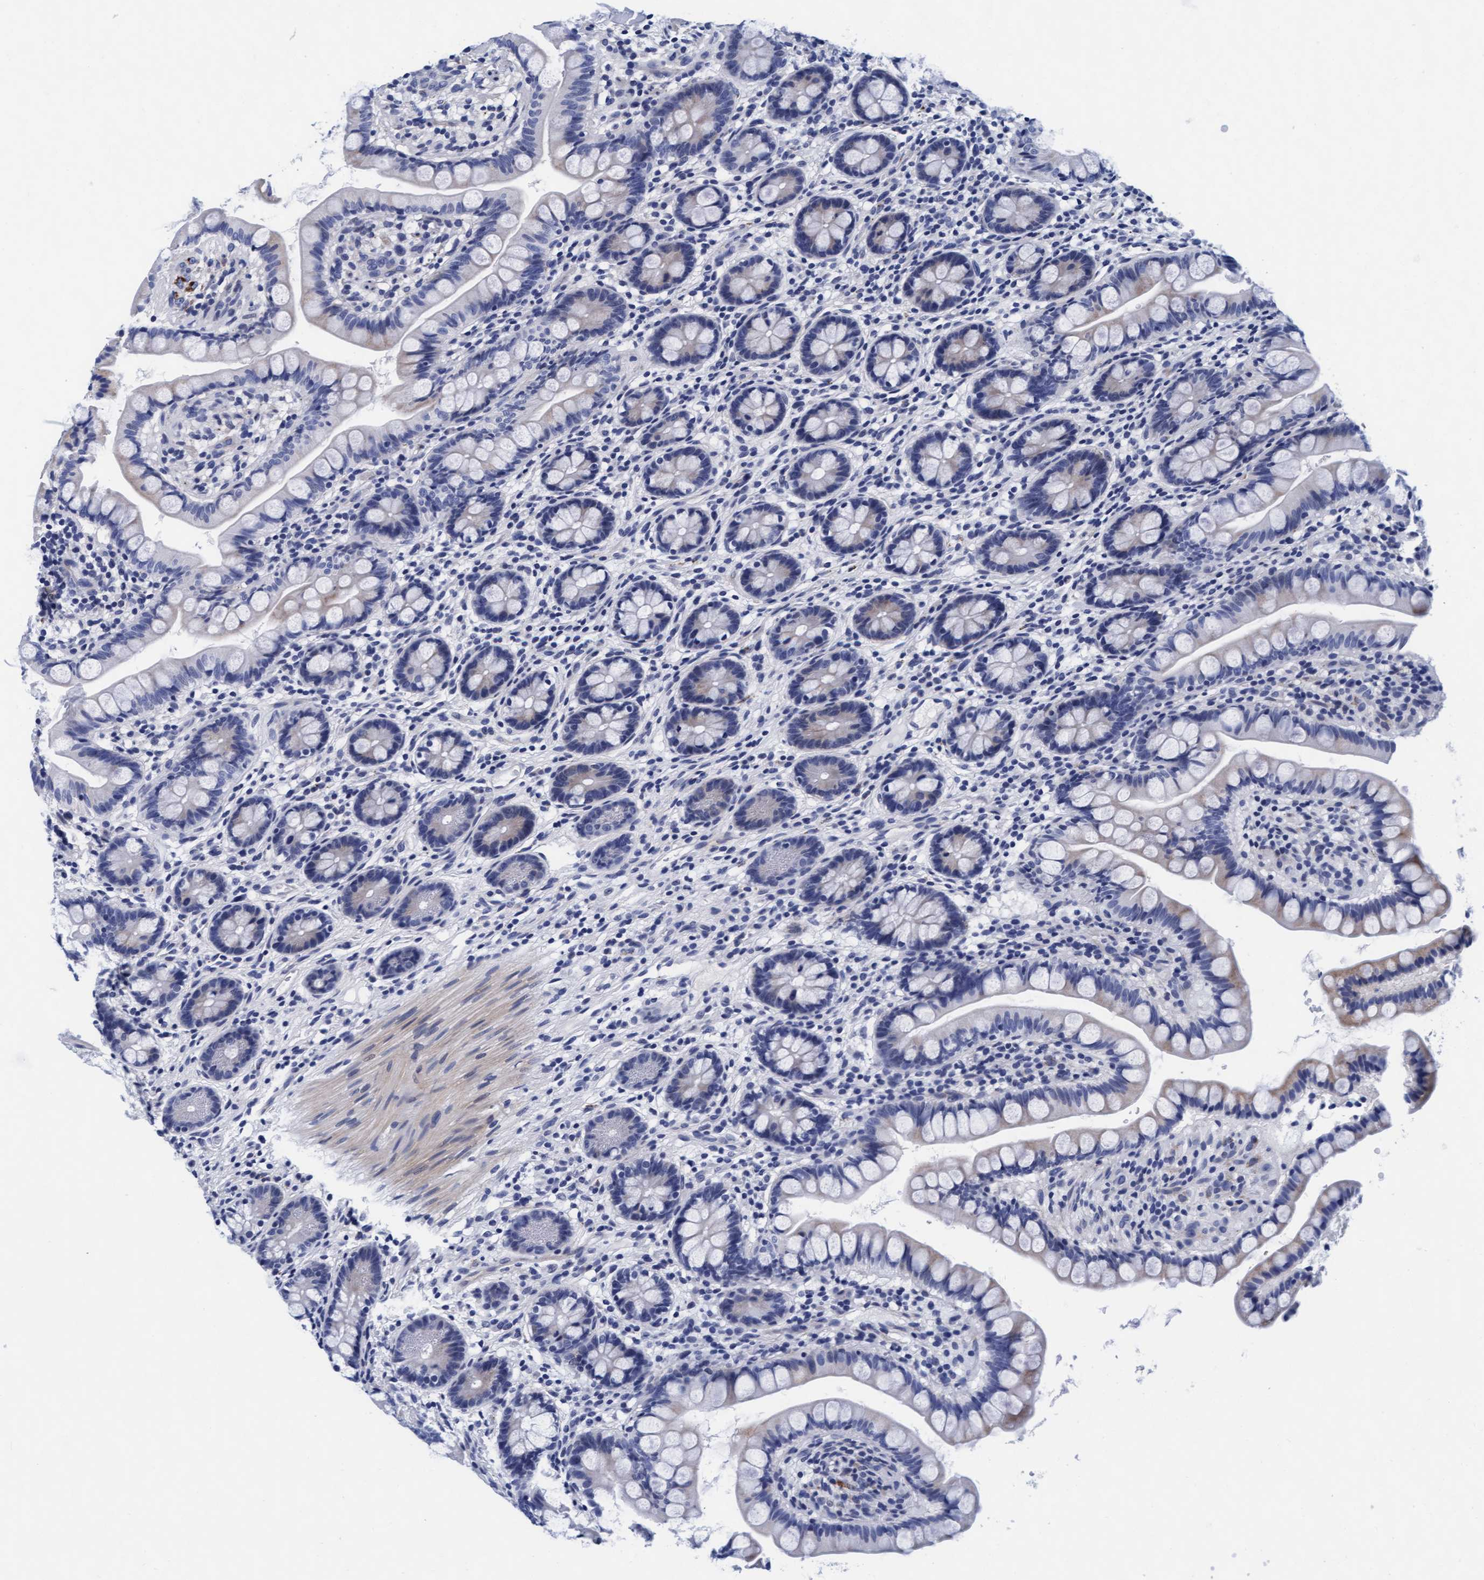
{"staining": {"intensity": "negative", "quantity": "none", "location": "none"}, "tissue": "small intestine", "cell_type": "Glandular cells", "image_type": "normal", "snomed": [{"axis": "morphology", "description": "Normal tissue, NOS"}, {"axis": "topography", "description": "Small intestine"}], "caption": "The micrograph demonstrates no staining of glandular cells in normal small intestine.", "gene": "ARSG", "patient": {"sex": "female", "age": 84}}